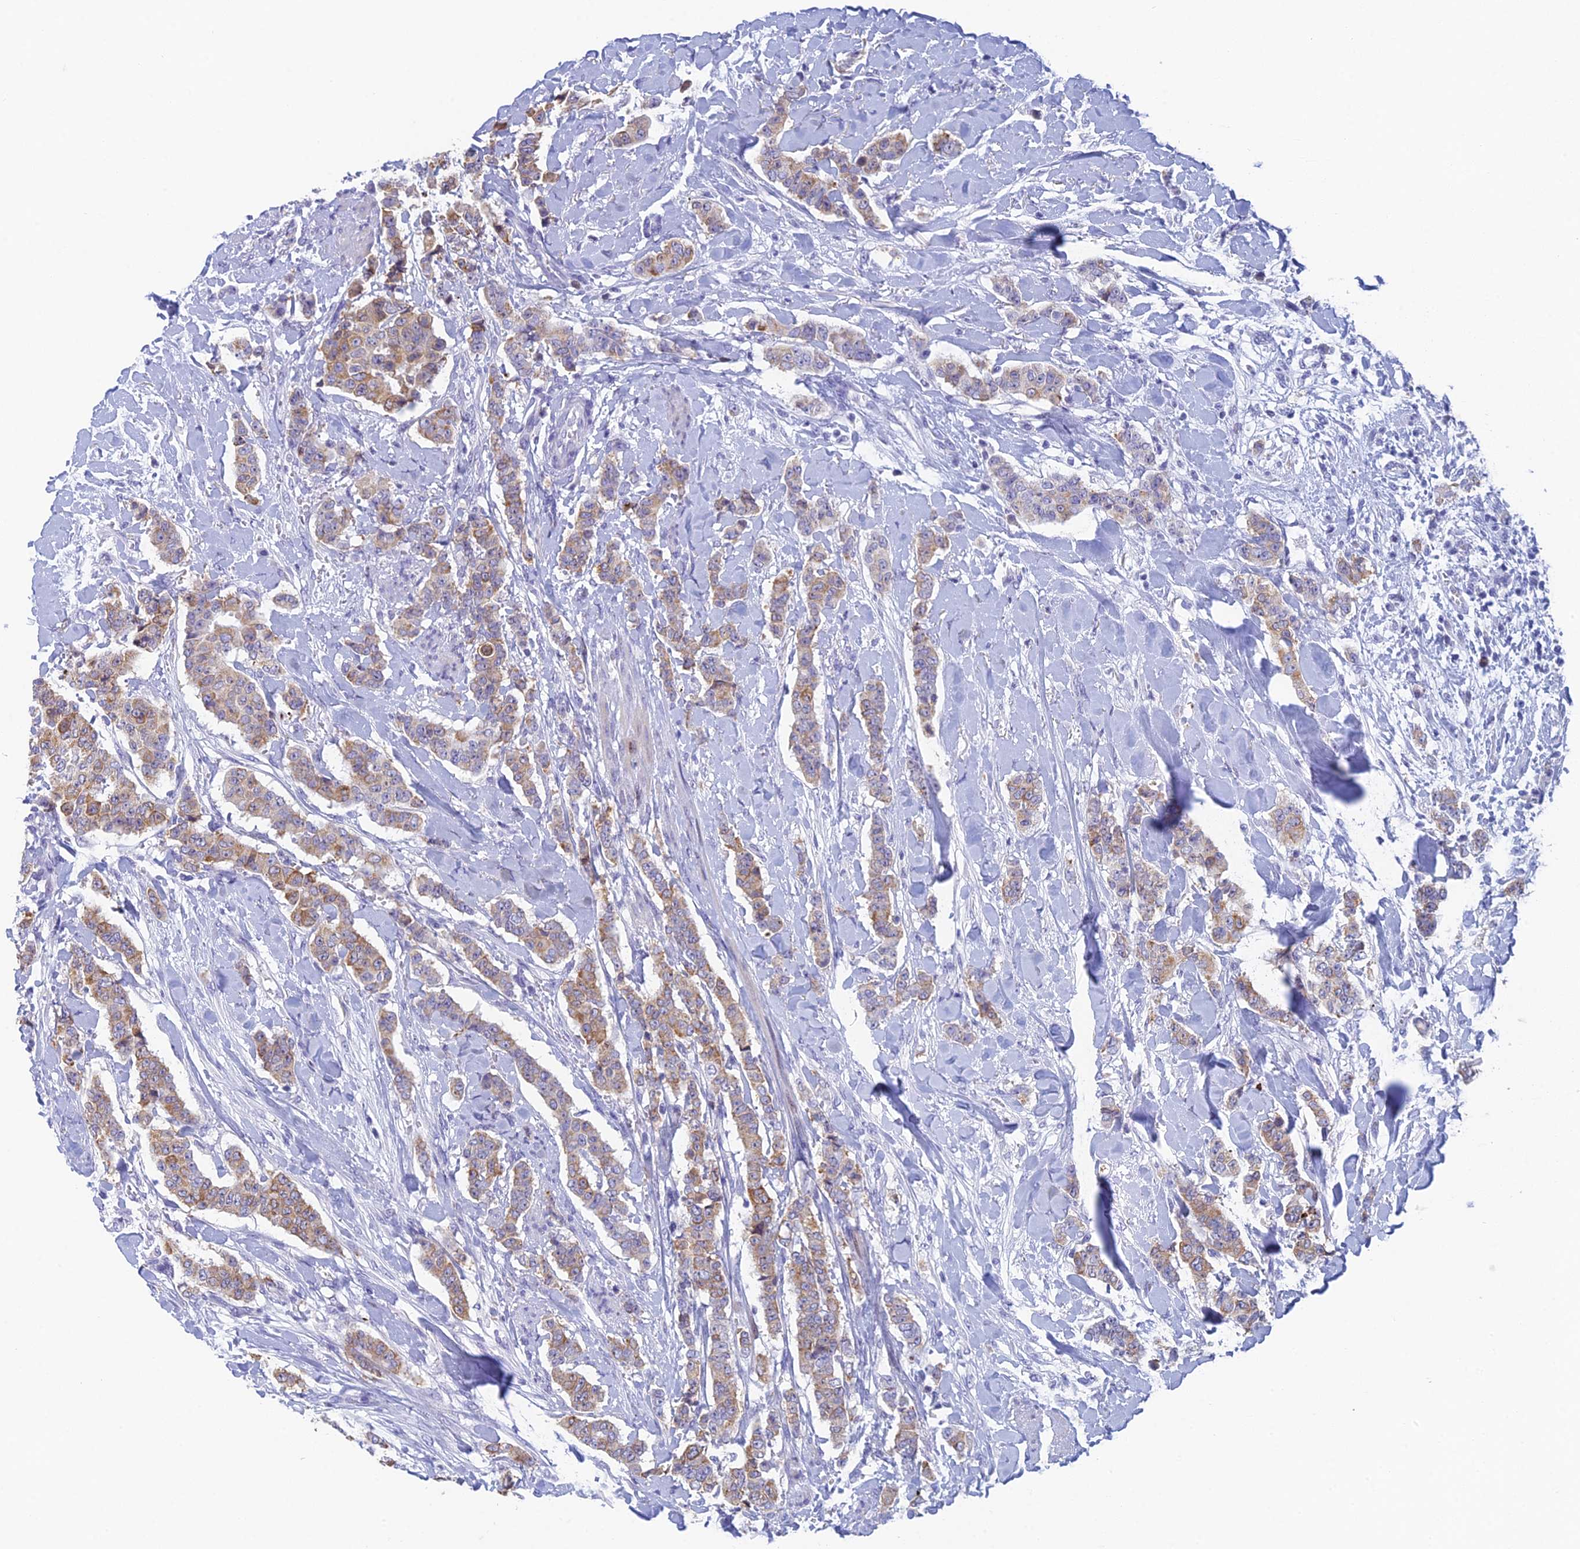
{"staining": {"intensity": "moderate", "quantity": "25%-75%", "location": "cytoplasmic/membranous"}, "tissue": "breast cancer", "cell_type": "Tumor cells", "image_type": "cancer", "snomed": [{"axis": "morphology", "description": "Duct carcinoma"}, {"axis": "topography", "description": "Breast"}], "caption": "Immunohistochemical staining of human breast cancer (infiltrating ductal carcinoma) displays moderate cytoplasmic/membranous protein positivity in about 25%-75% of tumor cells. The staining is performed using DAB (3,3'-diaminobenzidine) brown chromogen to label protein expression. The nuclei are counter-stained blue using hematoxylin.", "gene": "REXO5", "patient": {"sex": "female", "age": 40}}